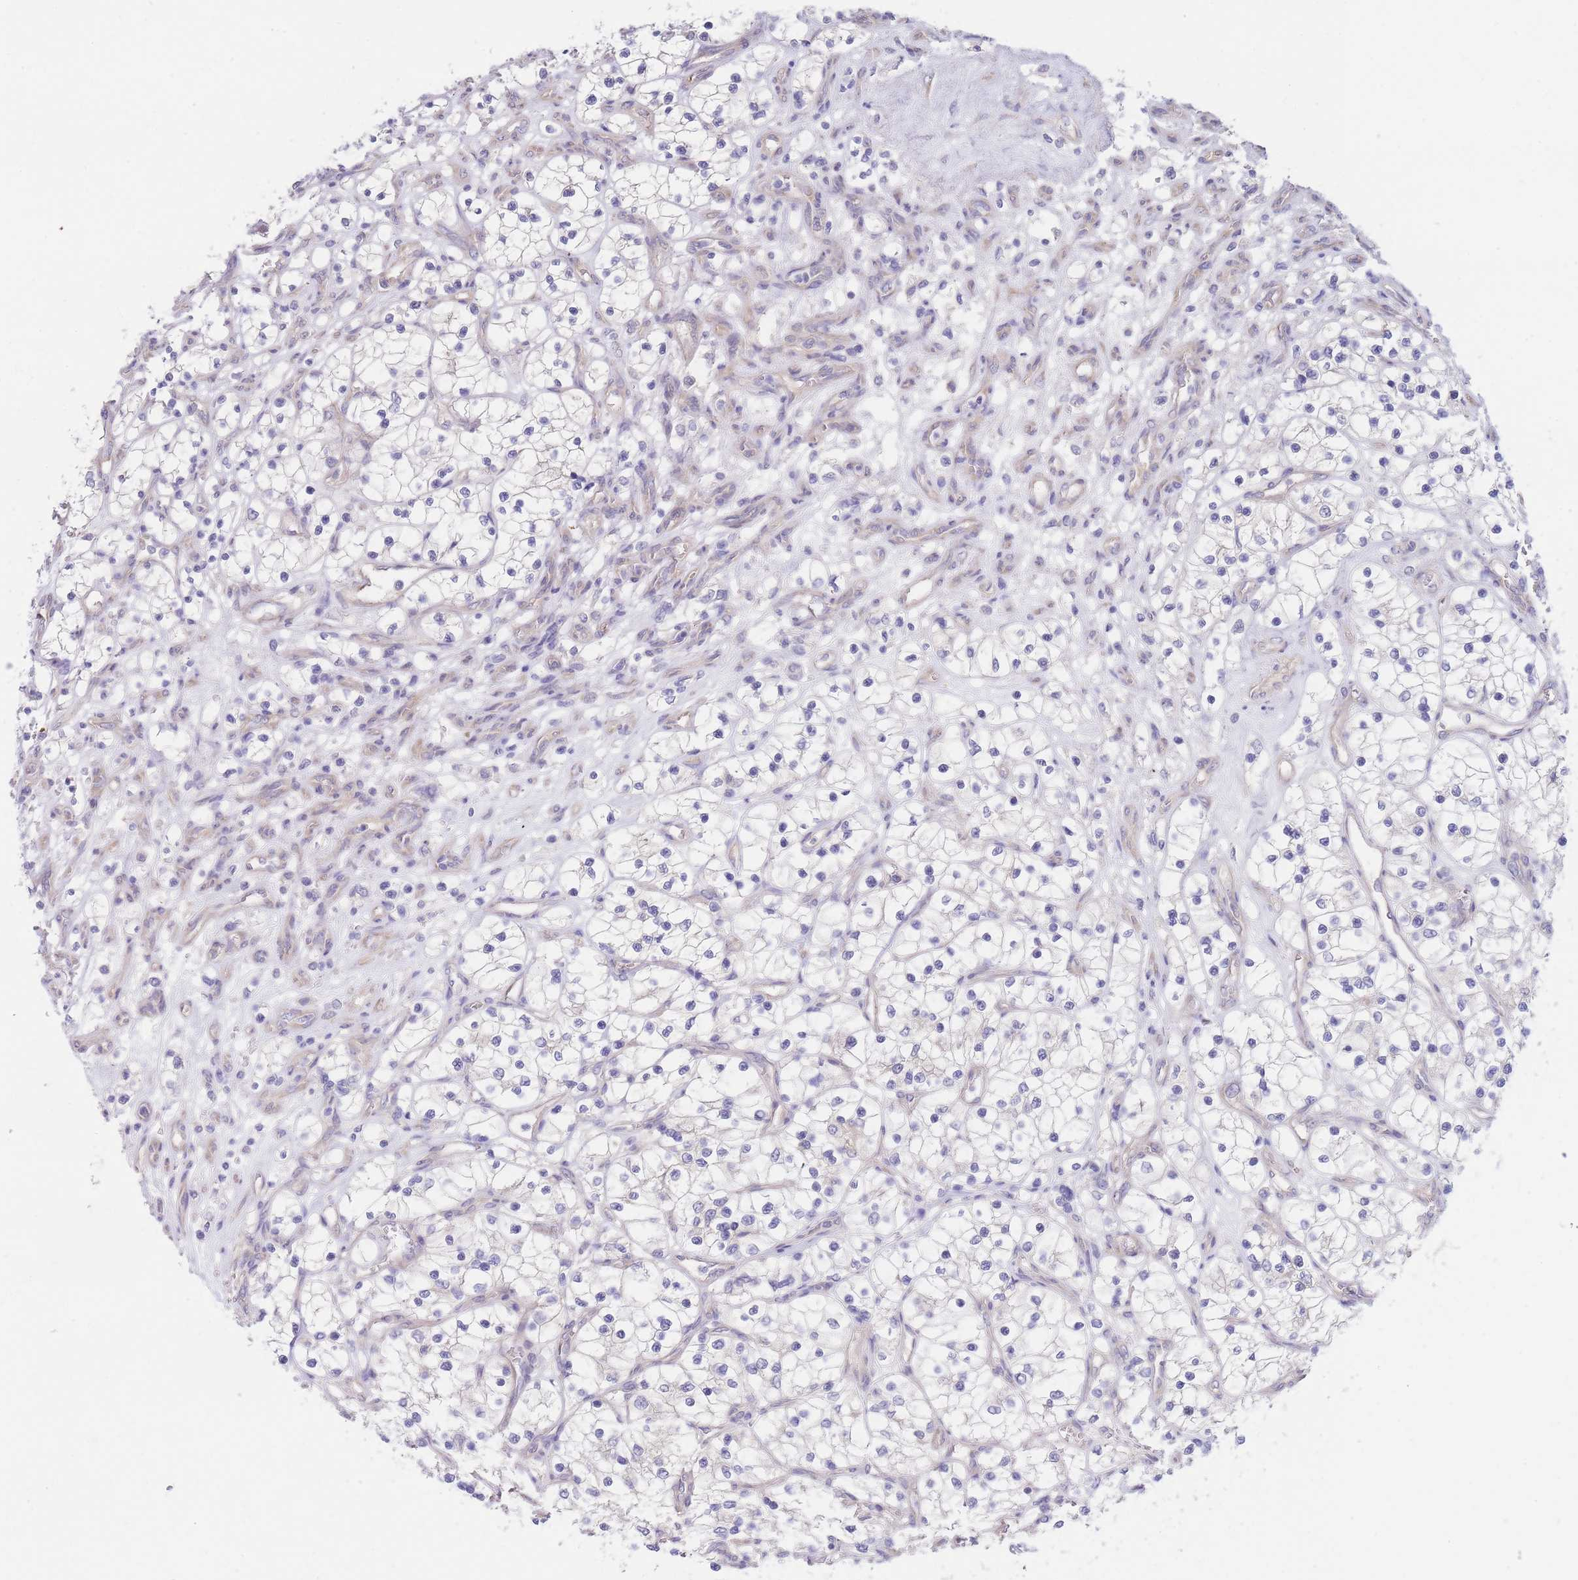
{"staining": {"intensity": "negative", "quantity": "none", "location": "none"}, "tissue": "renal cancer", "cell_type": "Tumor cells", "image_type": "cancer", "snomed": [{"axis": "morphology", "description": "Adenocarcinoma, NOS"}, {"axis": "topography", "description": "Kidney"}], "caption": "Histopathology image shows no significant protein staining in tumor cells of renal cancer. (DAB immunohistochemistry visualized using brightfield microscopy, high magnification).", "gene": "ZNF281", "patient": {"sex": "female", "age": 69}}